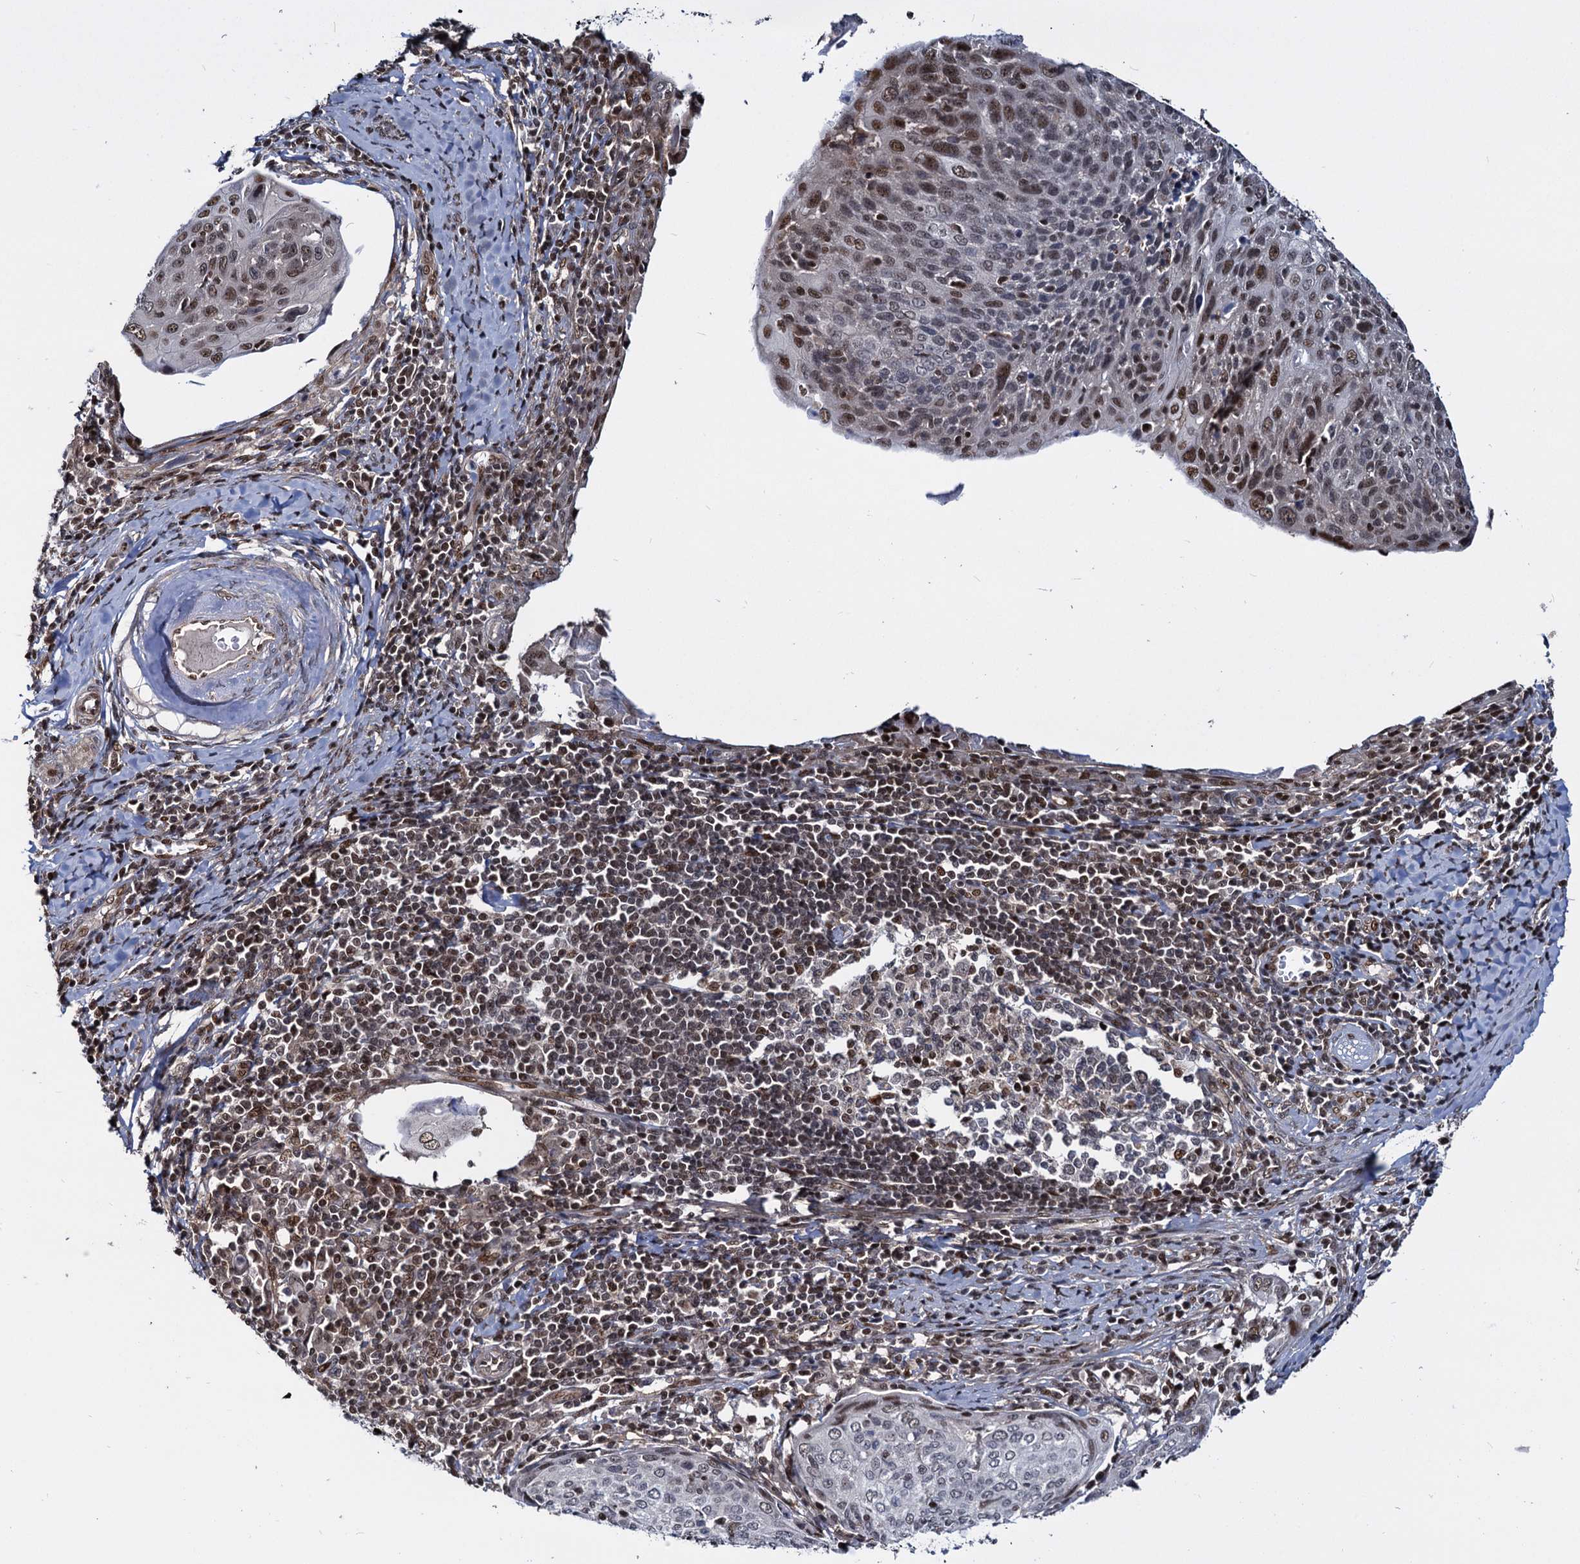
{"staining": {"intensity": "moderate", "quantity": "<25%", "location": "nuclear"}, "tissue": "cervical cancer", "cell_type": "Tumor cells", "image_type": "cancer", "snomed": [{"axis": "morphology", "description": "Squamous cell carcinoma, NOS"}, {"axis": "topography", "description": "Cervix"}], "caption": "Immunohistochemical staining of human cervical squamous cell carcinoma displays low levels of moderate nuclear expression in about <25% of tumor cells.", "gene": "UBLCP1", "patient": {"sex": "female", "age": 67}}